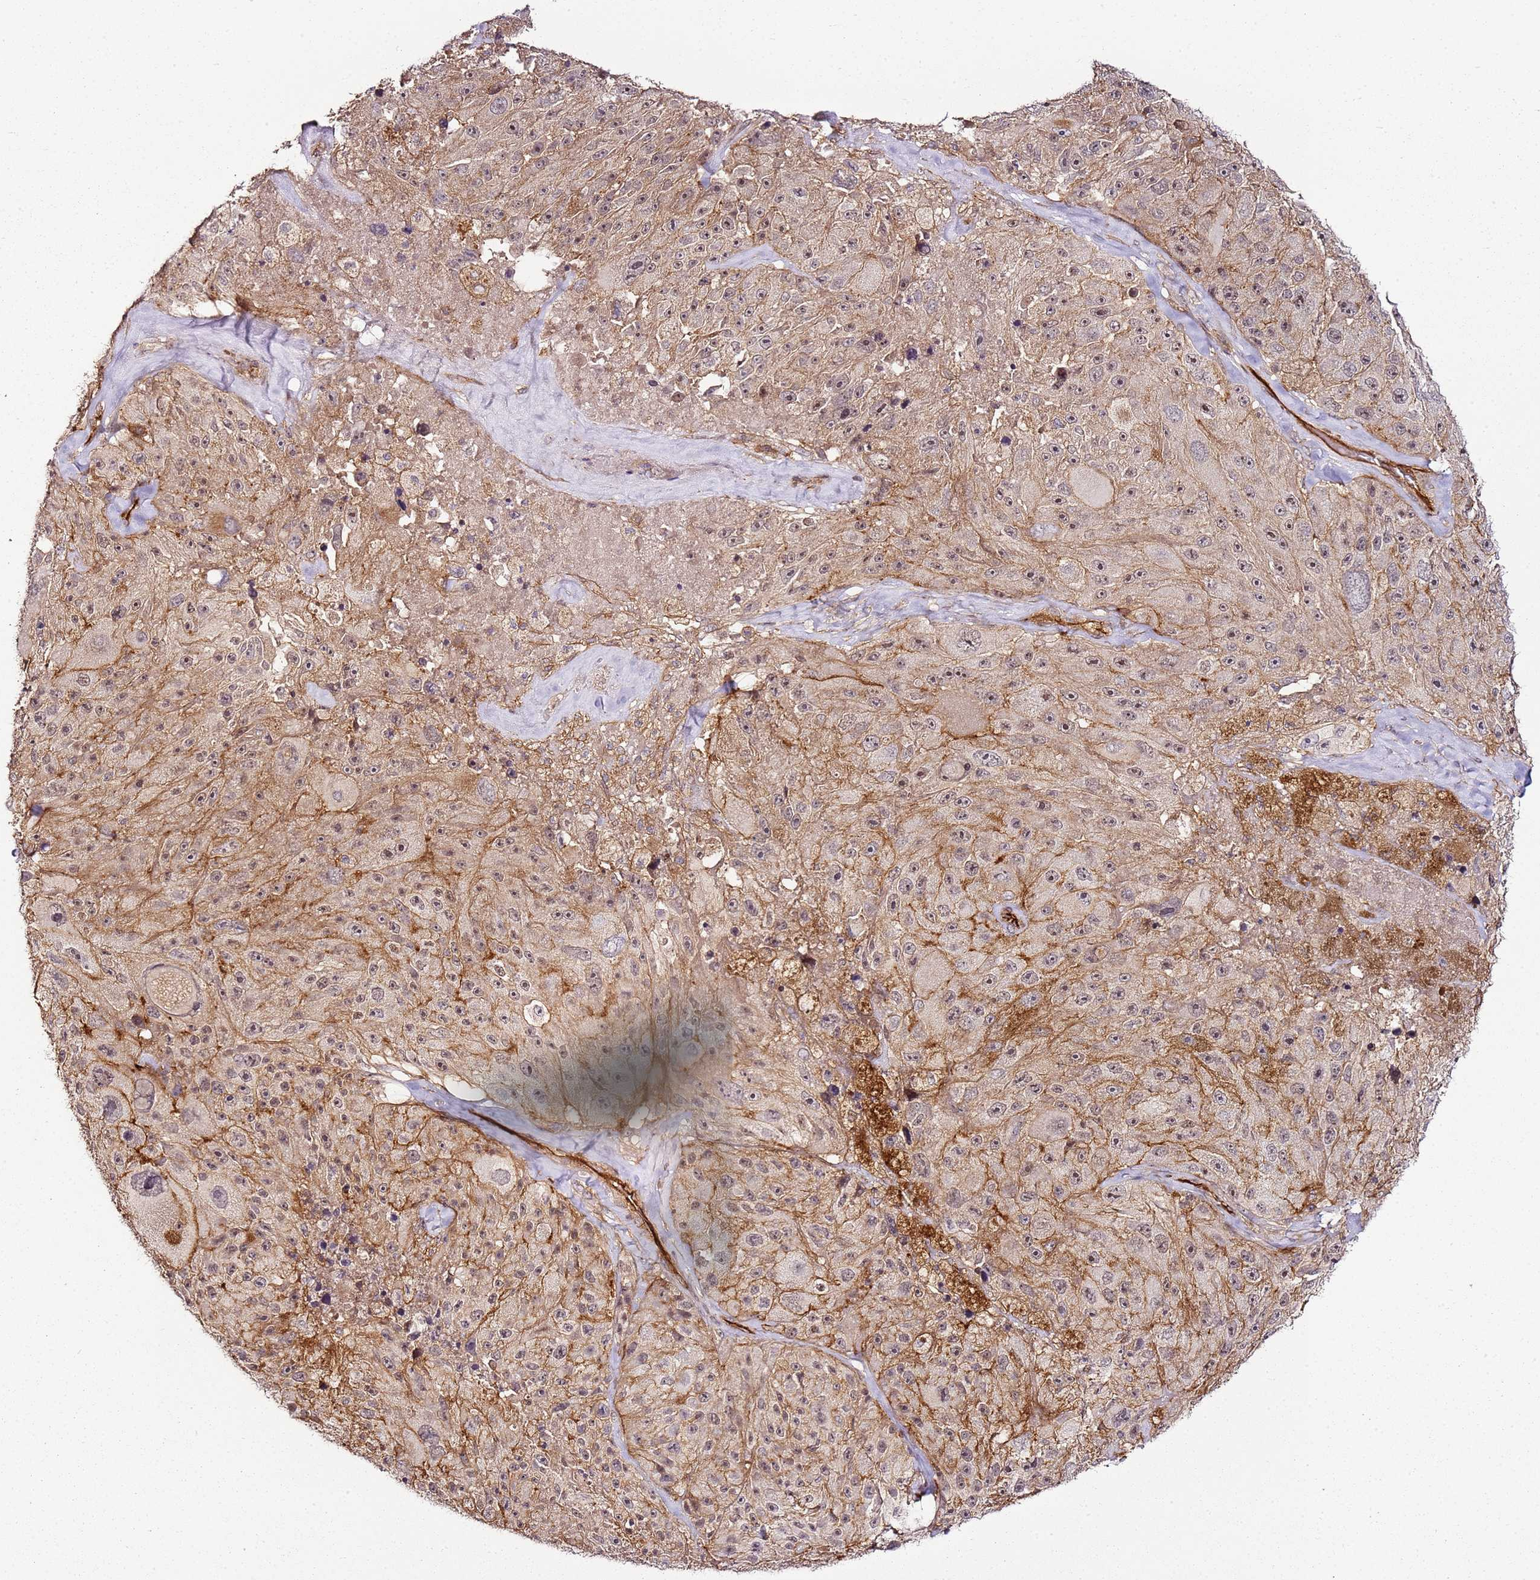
{"staining": {"intensity": "weak", "quantity": ">75%", "location": "cytoplasmic/membranous"}, "tissue": "melanoma", "cell_type": "Tumor cells", "image_type": "cancer", "snomed": [{"axis": "morphology", "description": "Malignant melanoma, Metastatic site"}, {"axis": "topography", "description": "Lymph node"}], "caption": "Immunohistochemical staining of human malignant melanoma (metastatic site) reveals low levels of weak cytoplasmic/membranous staining in approximately >75% of tumor cells.", "gene": "CCNYL1", "patient": {"sex": "male", "age": 62}}